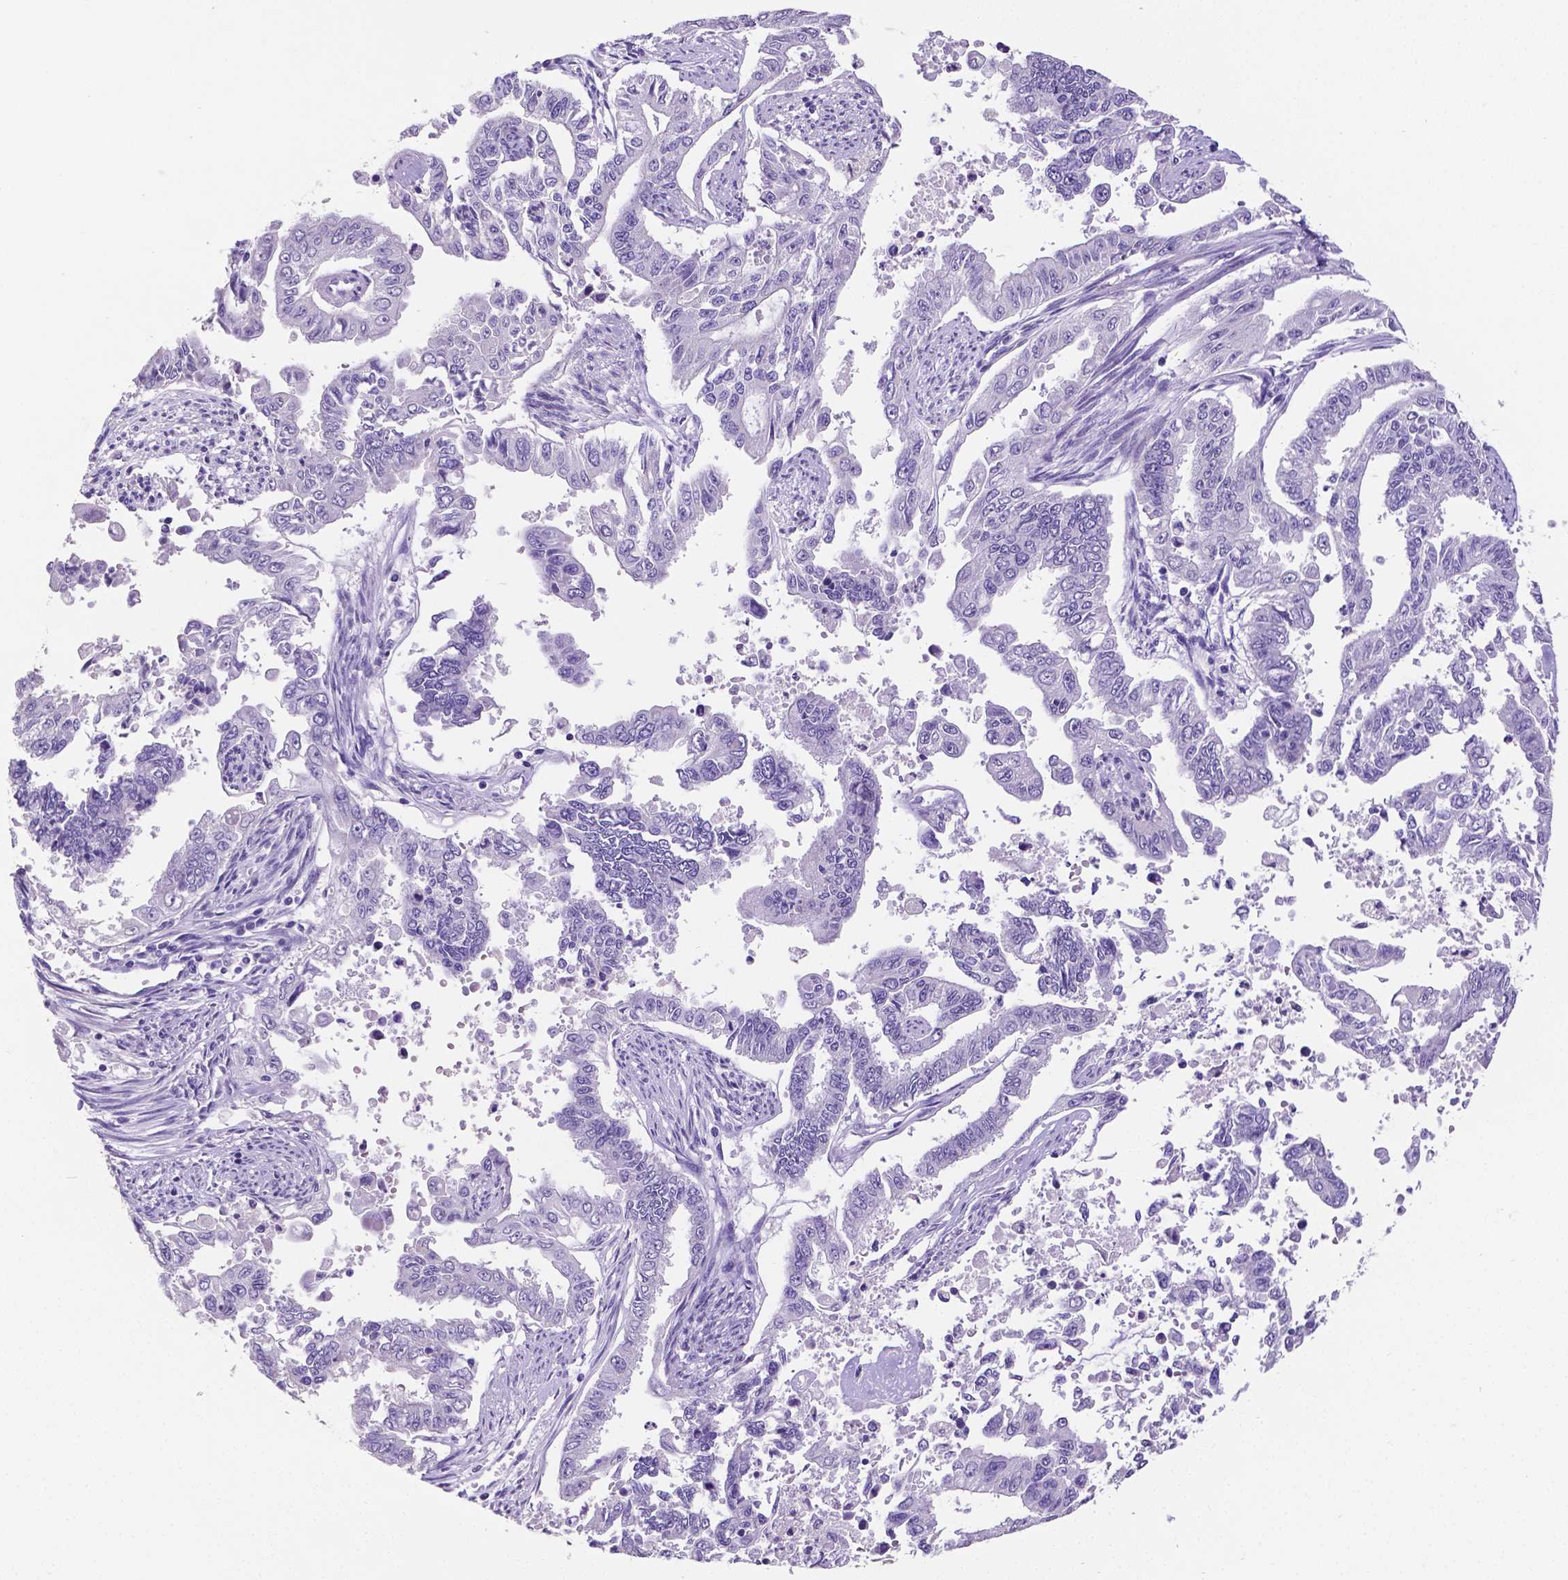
{"staining": {"intensity": "negative", "quantity": "none", "location": "none"}, "tissue": "endometrial cancer", "cell_type": "Tumor cells", "image_type": "cancer", "snomed": [{"axis": "morphology", "description": "Adenocarcinoma, NOS"}, {"axis": "topography", "description": "Uterus"}], "caption": "IHC histopathology image of neoplastic tissue: human endometrial cancer stained with DAB shows no significant protein positivity in tumor cells. The staining was performed using DAB (3,3'-diaminobenzidine) to visualize the protein expression in brown, while the nuclei were stained in blue with hematoxylin (Magnification: 20x).", "gene": "SATB2", "patient": {"sex": "female", "age": 59}}